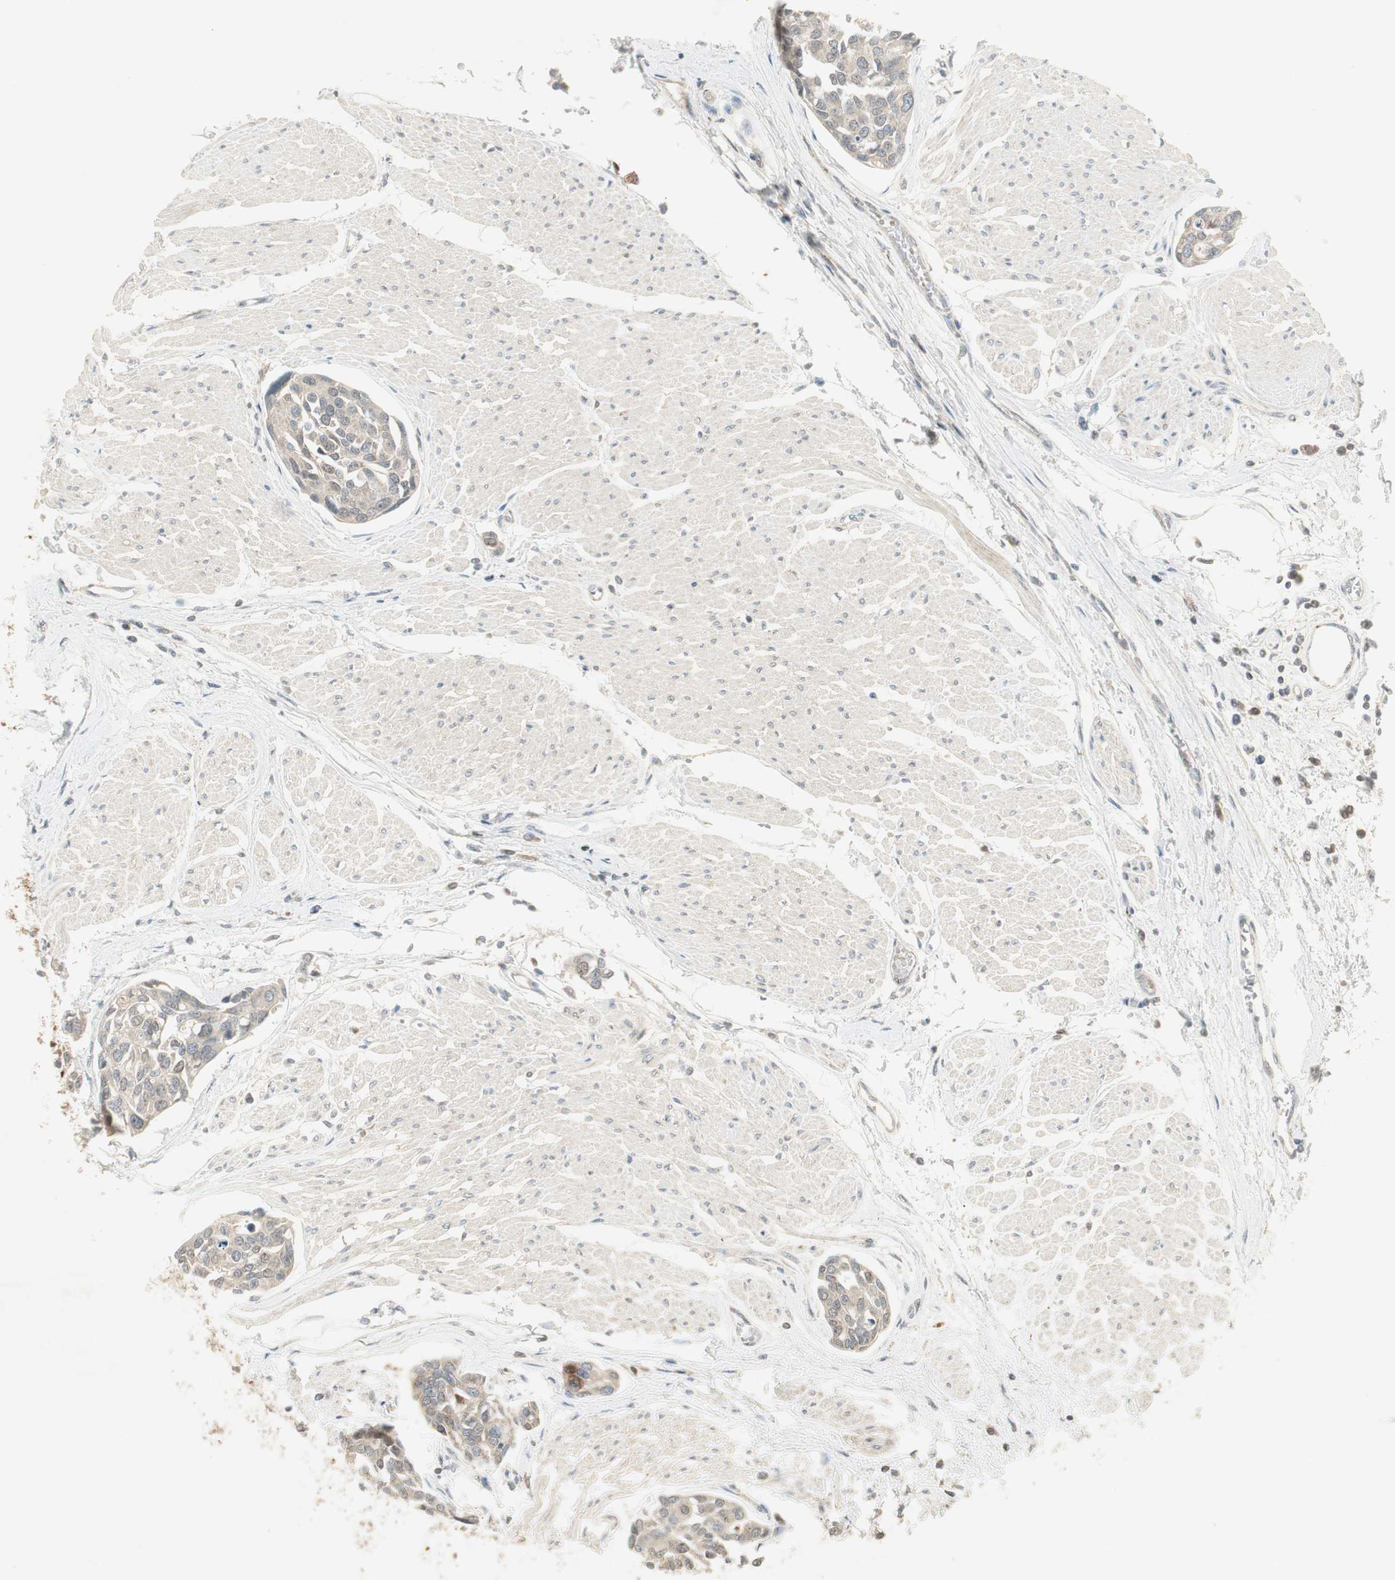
{"staining": {"intensity": "negative", "quantity": "none", "location": "none"}, "tissue": "urothelial cancer", "cell_type": "Tumor cells", "image_type": "cancer", "snomed": [{"axis": "morphology", "description": "Urothelial carcinoma, High grade"}, {"axis": "topography", "description": "Urinary bladder"}], "caption": "Human urothelial cancer stained for a protein using IHC shows no staining in tumor cells.", "gene": "USP2", "patient": {"sex": "male", "age": 78}}